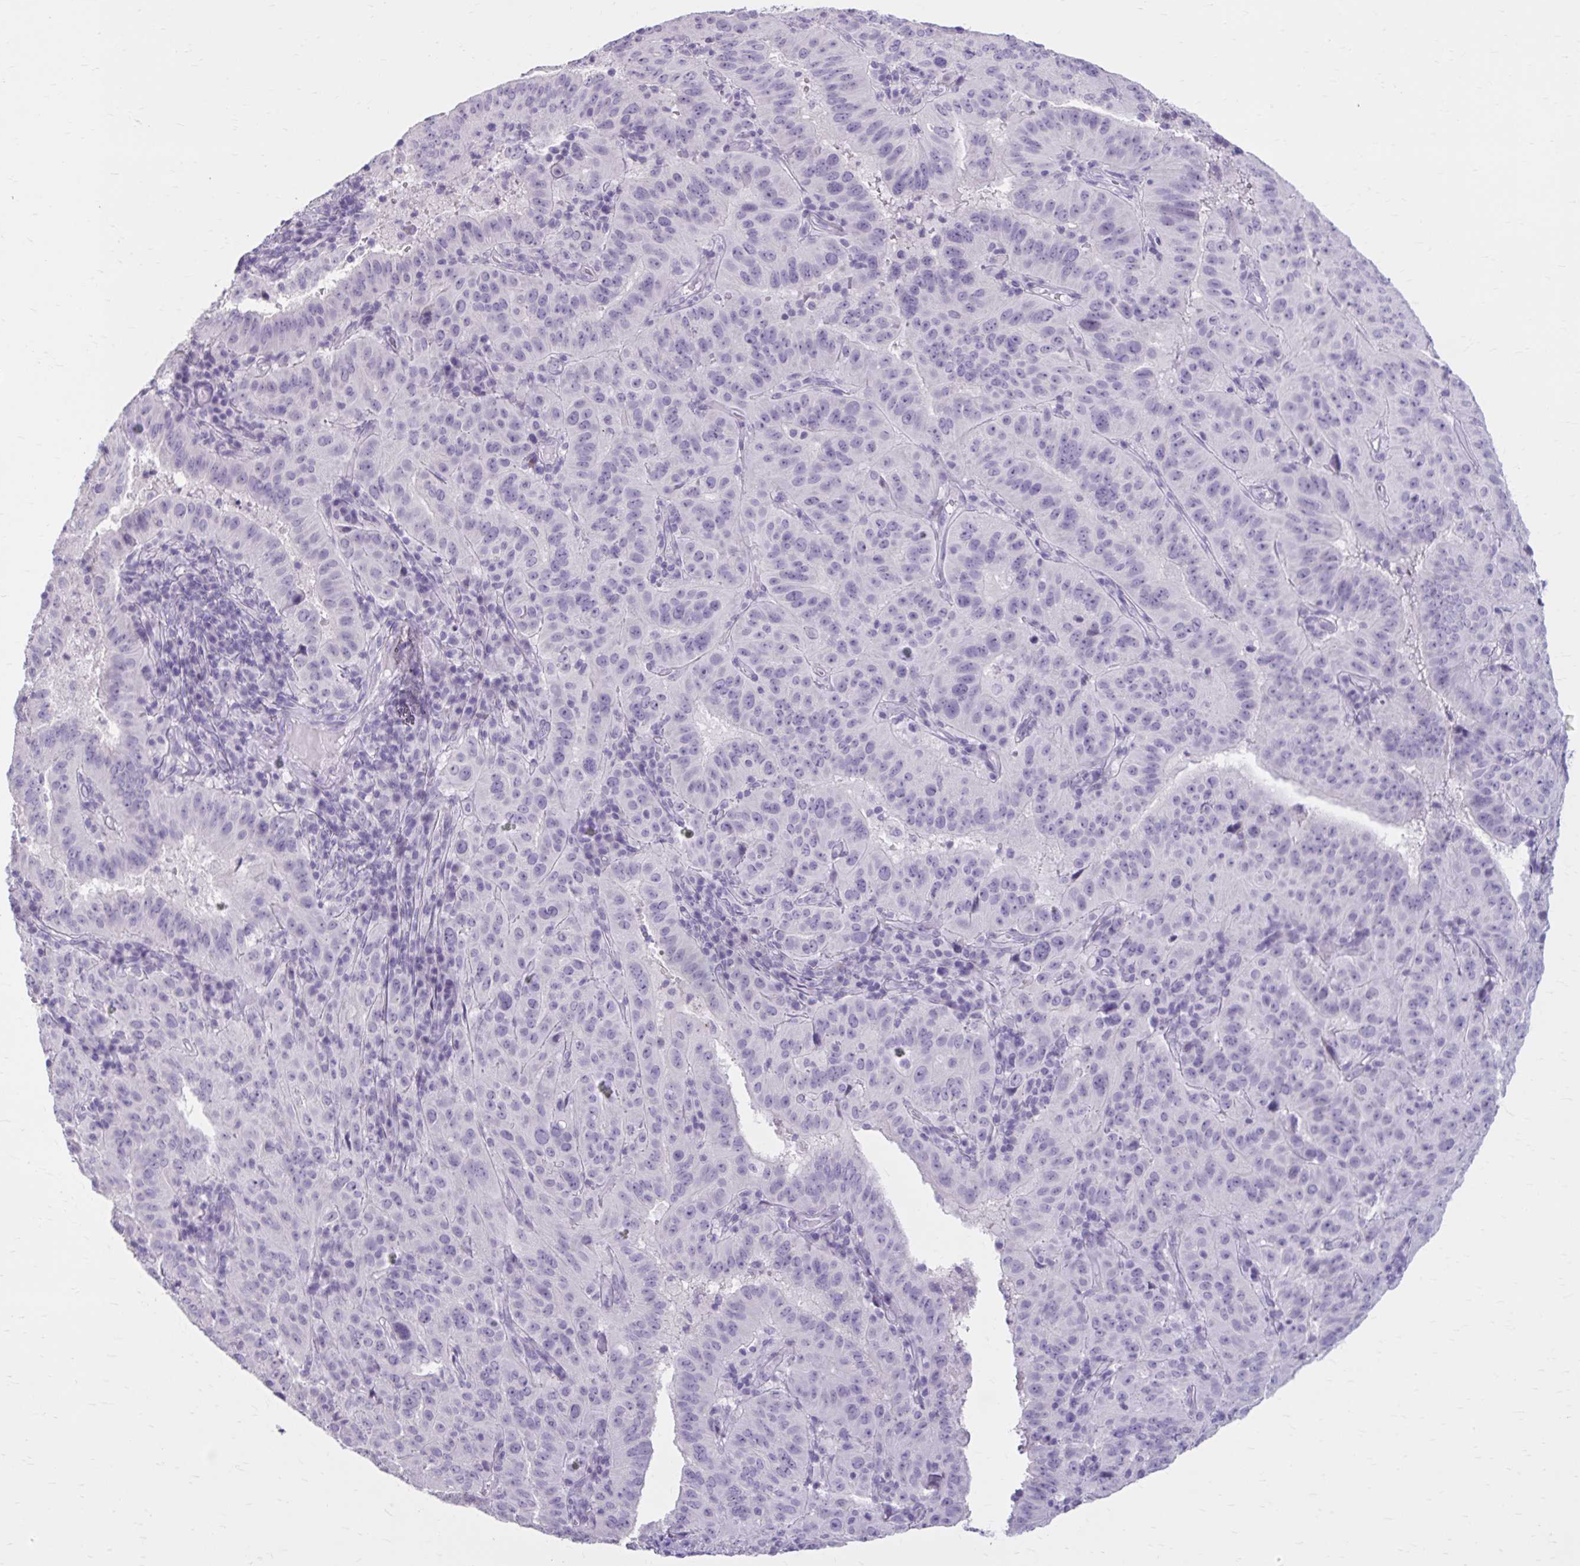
{"staining": {"intensity": "negative", "quantity": "none", "location": "none"}, "tissue": "pancreatic cancer", "cell_type": "Tumor cells", "image_type": "cancer", "snomed": [{"axis": "morphology", "description": "Adenocarcinoma, NOS"}, {"axis": "topography", "description": "Pancreas"}], "caption": "This is an IHC photomicrograph of human pancreatic cancer (adenocarcinoma). There is no staining in tumor cells.", "gene": "OR4B1", "patient": {"sex": "male", "age": 63}}